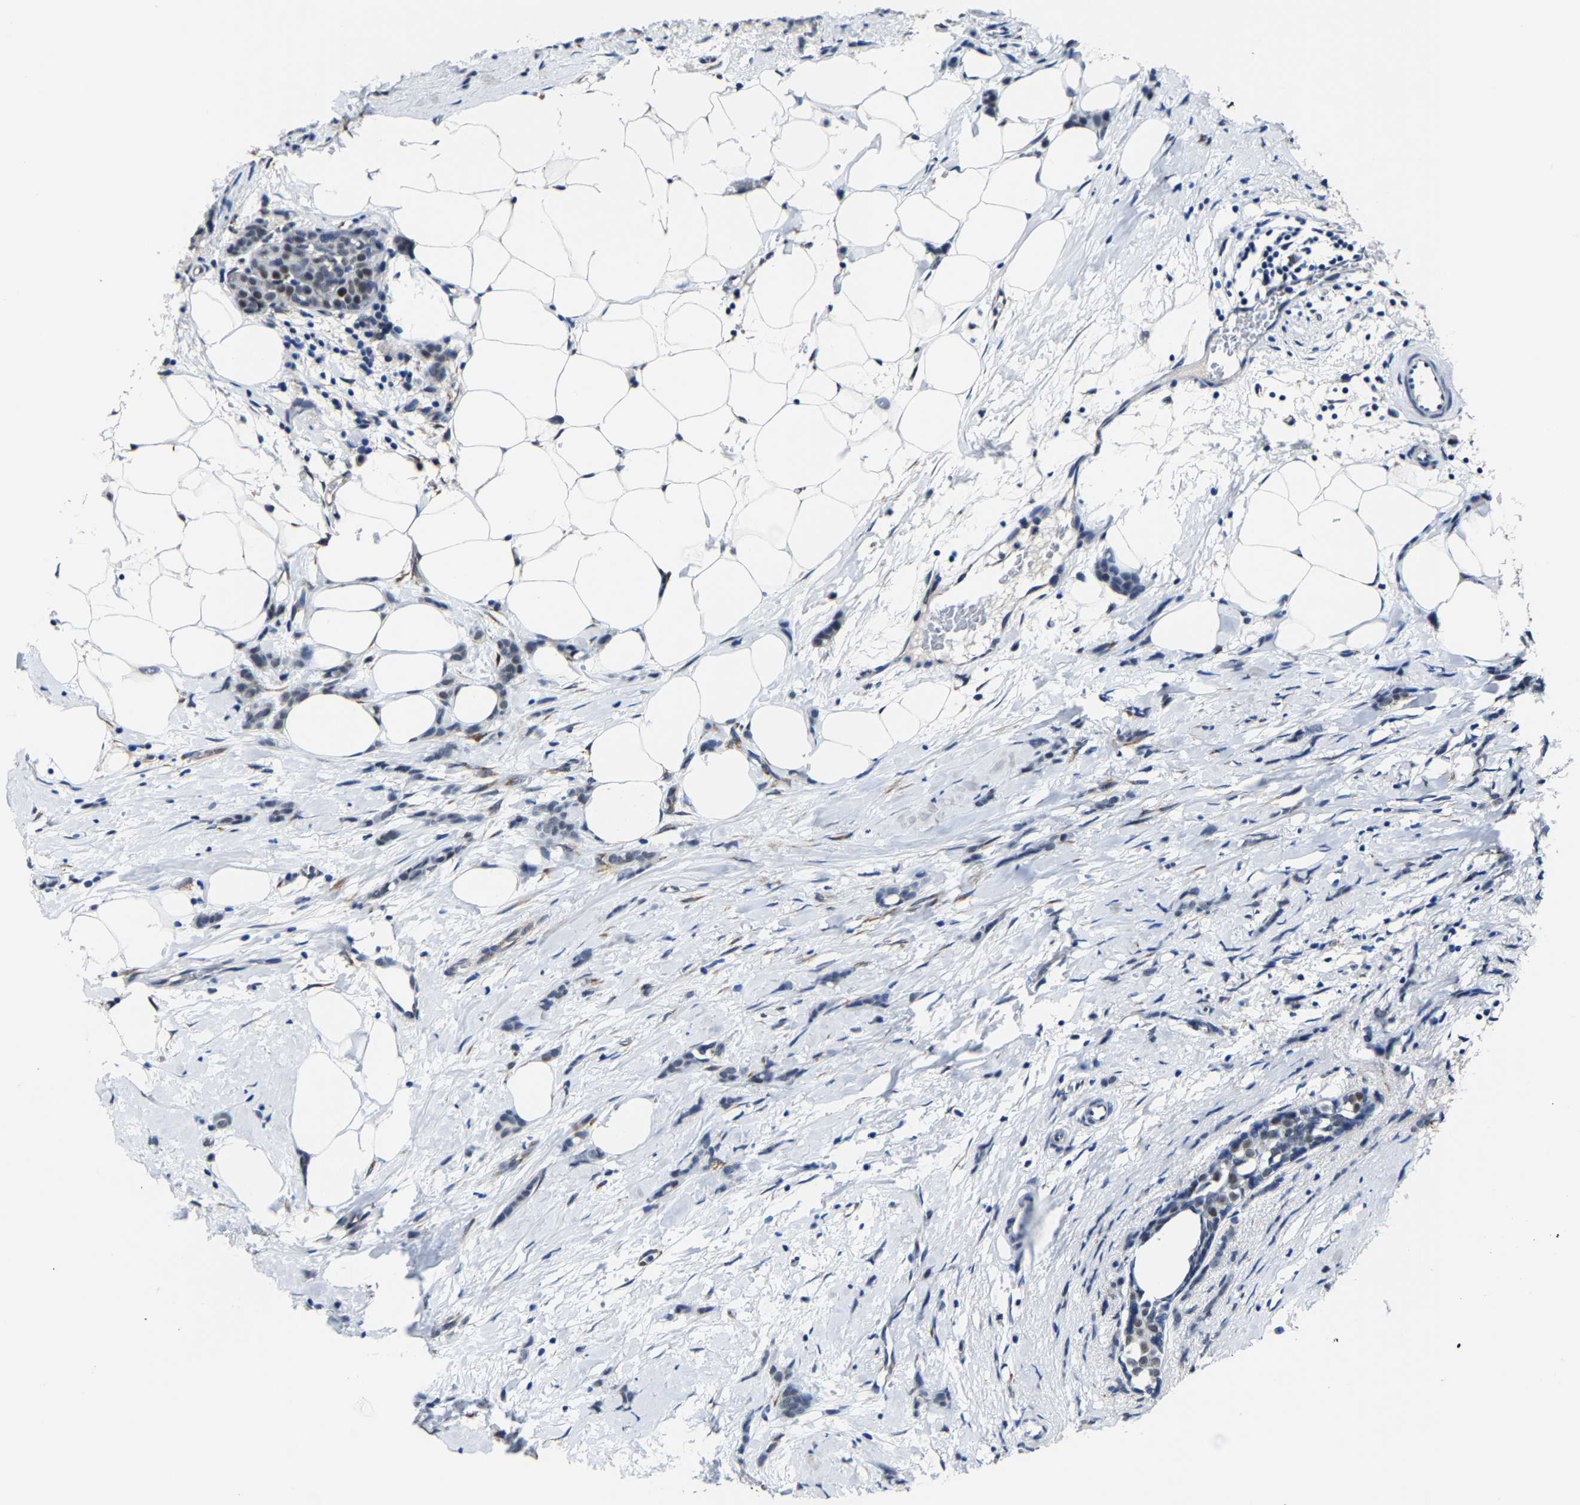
{"staining": {"intensity": "weak", "quantity": "25%-75%", "location": "cytoplasmic/membranous"}, "tissue": "breast cancer", "cell_type": "Tumor cells", "image_type": "cancer", "snomed": [{"axis": "morphology", "description": "Lobular carcinoma, in situ"}, {"axis": "morphology", "description": "Lobular carcinoma"}, {"axis": "topography", "description": "Breast"}], "caption": "IHC (DAB) staining of human breast lobular carcinoma reveals weak cytoplasmic/membranous protein positivity in approximately 25%-75% of tumor cells.", "gene": "METTL1", "patient": {"sex": "female", "age": 41}}